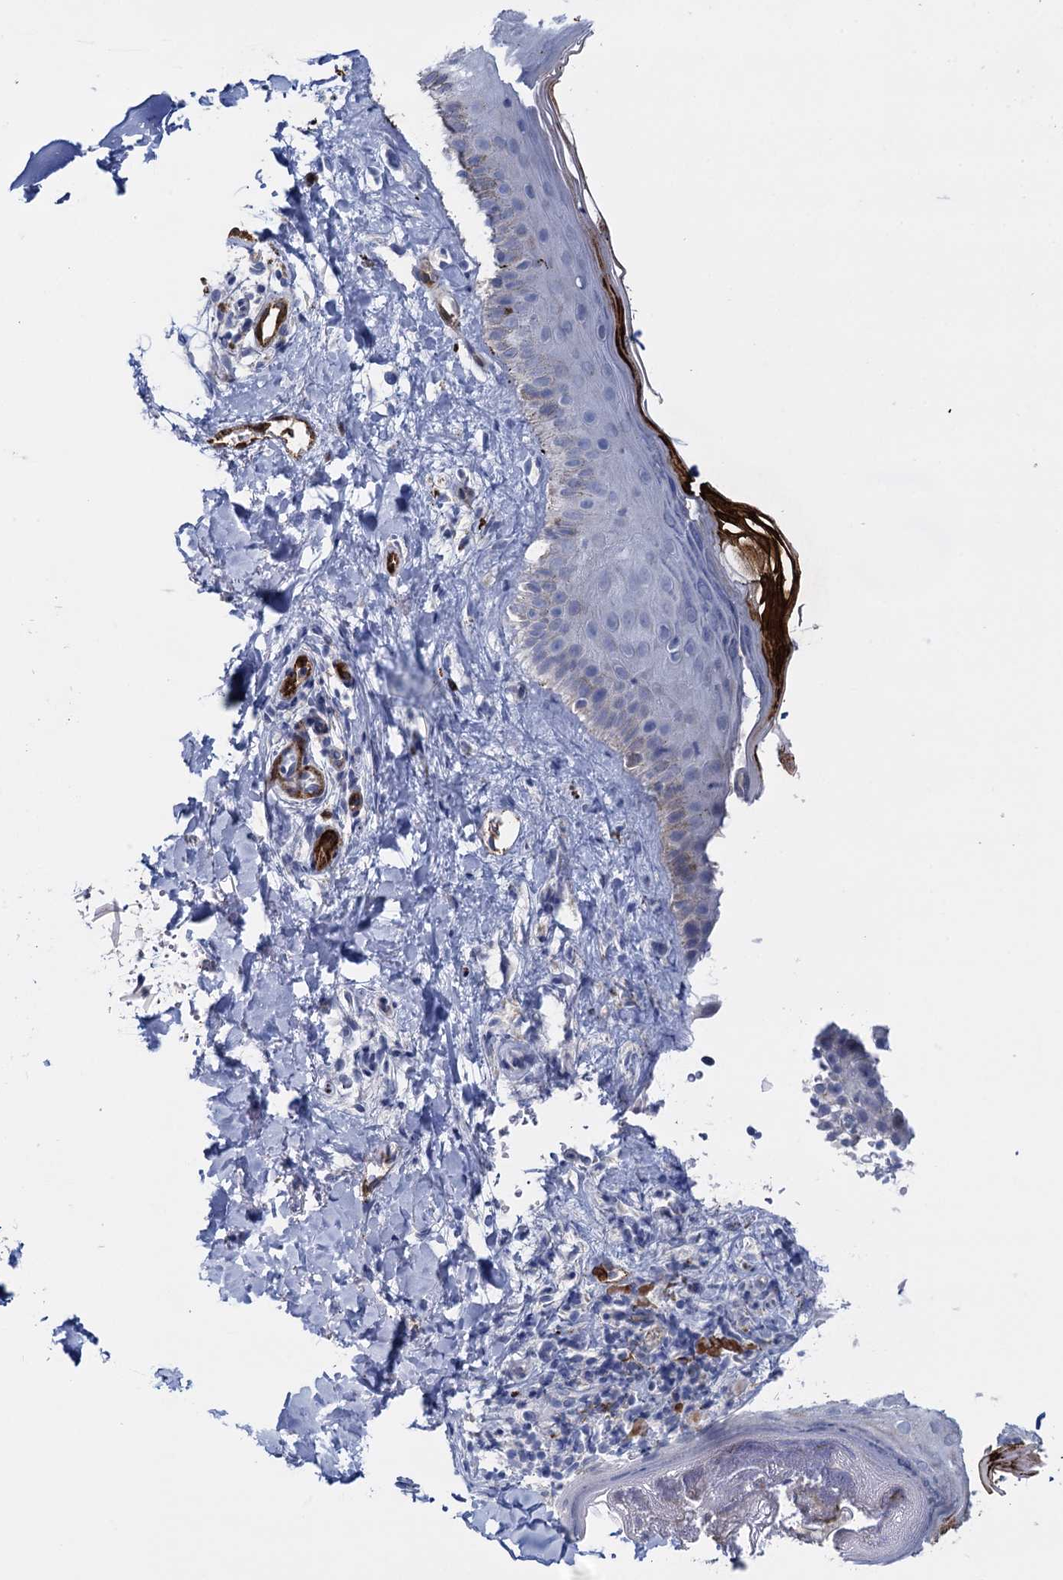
{"staining": {"intensity": "negative", "quantity": "none", "location": "none"}, "tissue": "skin", "cell_type": "Fibroblasts", "image_type": "normal", "snomed": [{"axis": "morphology", "description": "Normal tissue, NOS"}, {"axis": "topography", "description": "Skin"}], "caption": "There is no significant expression in fibroblasts of skin. (Stains: DAB IHC with hematoxylin counter stain, Microscopy: brightfield microscopy at high magnification).", "gene": "SNCG", "patient": {"sex": "male", "age": 52}}